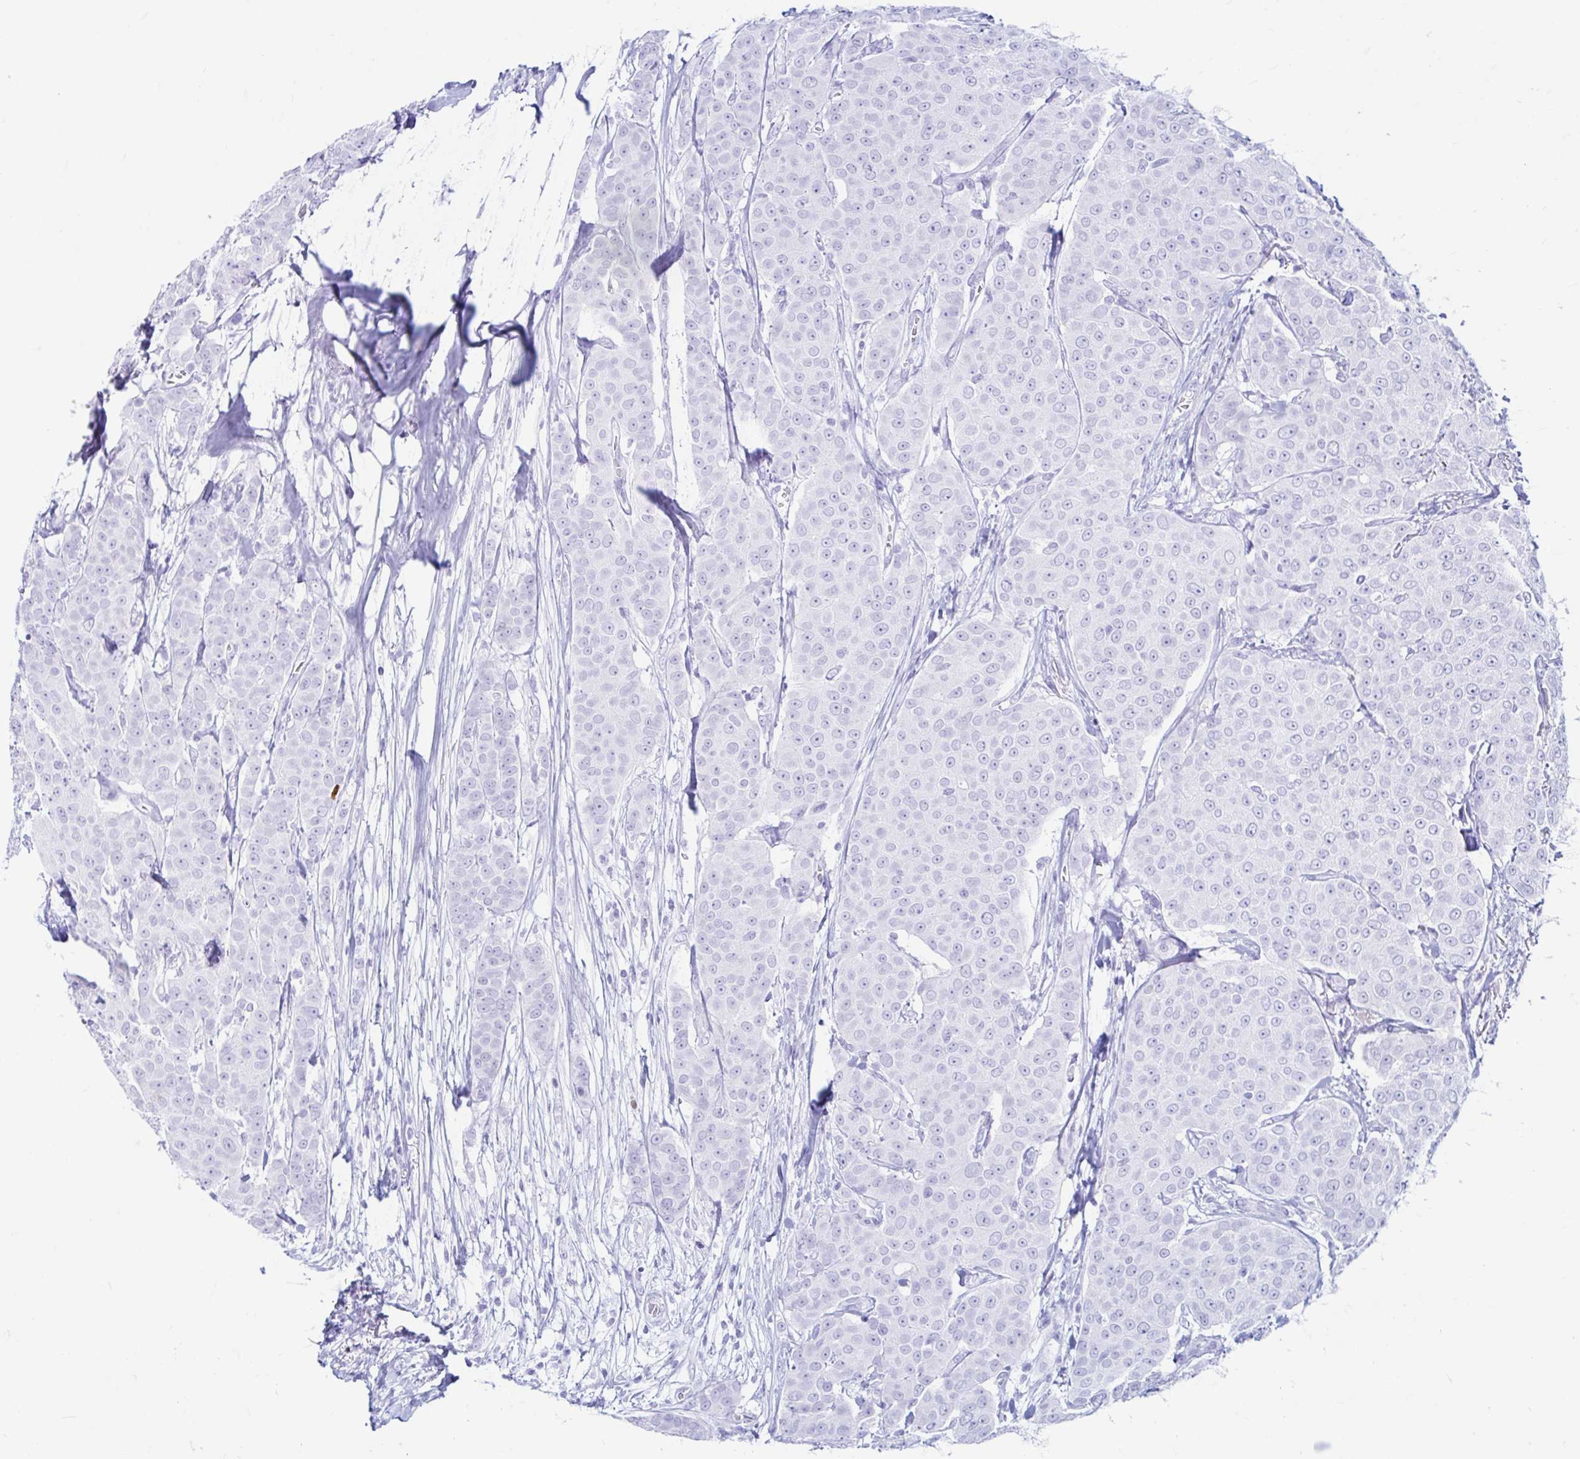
{"staining": {"intensity": "negative", "quantity": "none", "location": "none"}, "tissue": "breast cancer", "cell_type": "Tumor cells", "image_type": "cancer", "snomed": [{"axis": "morphology", "description": "Duct carcinoma"}, {"axis": "topography", "description": "Breast"}], "caption": "Breast cancer (infiltrating ductal carcinoma) was stained to show a protein in brown. There is no significant expression in tumor cells. (DAB (3,3'-diaminobenzidine) immunohistochemistry with hematoxylin counter stain).", "gene": "ERICH6", "patient": {"sex": "female", "age": 91}}